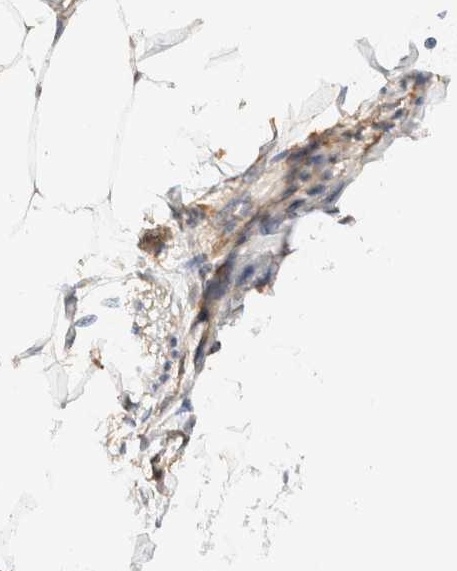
{"staining": {"intensity": "moderate", "quantity": "25%-75%", "location": "cytoplasmic/membranous"}, "tissue": "adipose tissue", "cell_type": "Adipocytes", "image_type": "normal", "snomed": [{"axis": "morphology", "description": "Normal tissue, NOS"}, {"axis": "morphology", "description": "Adenocarcinoma, NOS"}, {"axis": "topography", "description": "Colon"}, {"axis": "topography", "description": "Peripheral nerve tissue"}], "caption": "This micrograph displays IHC staining of normal human adipose tissue, with medium moderate cytoplasmic/membranous staining in about 25%-75% of adipocytes.", "gene": "RABEP1", "patient": {"sex": "male", "age": 14}}